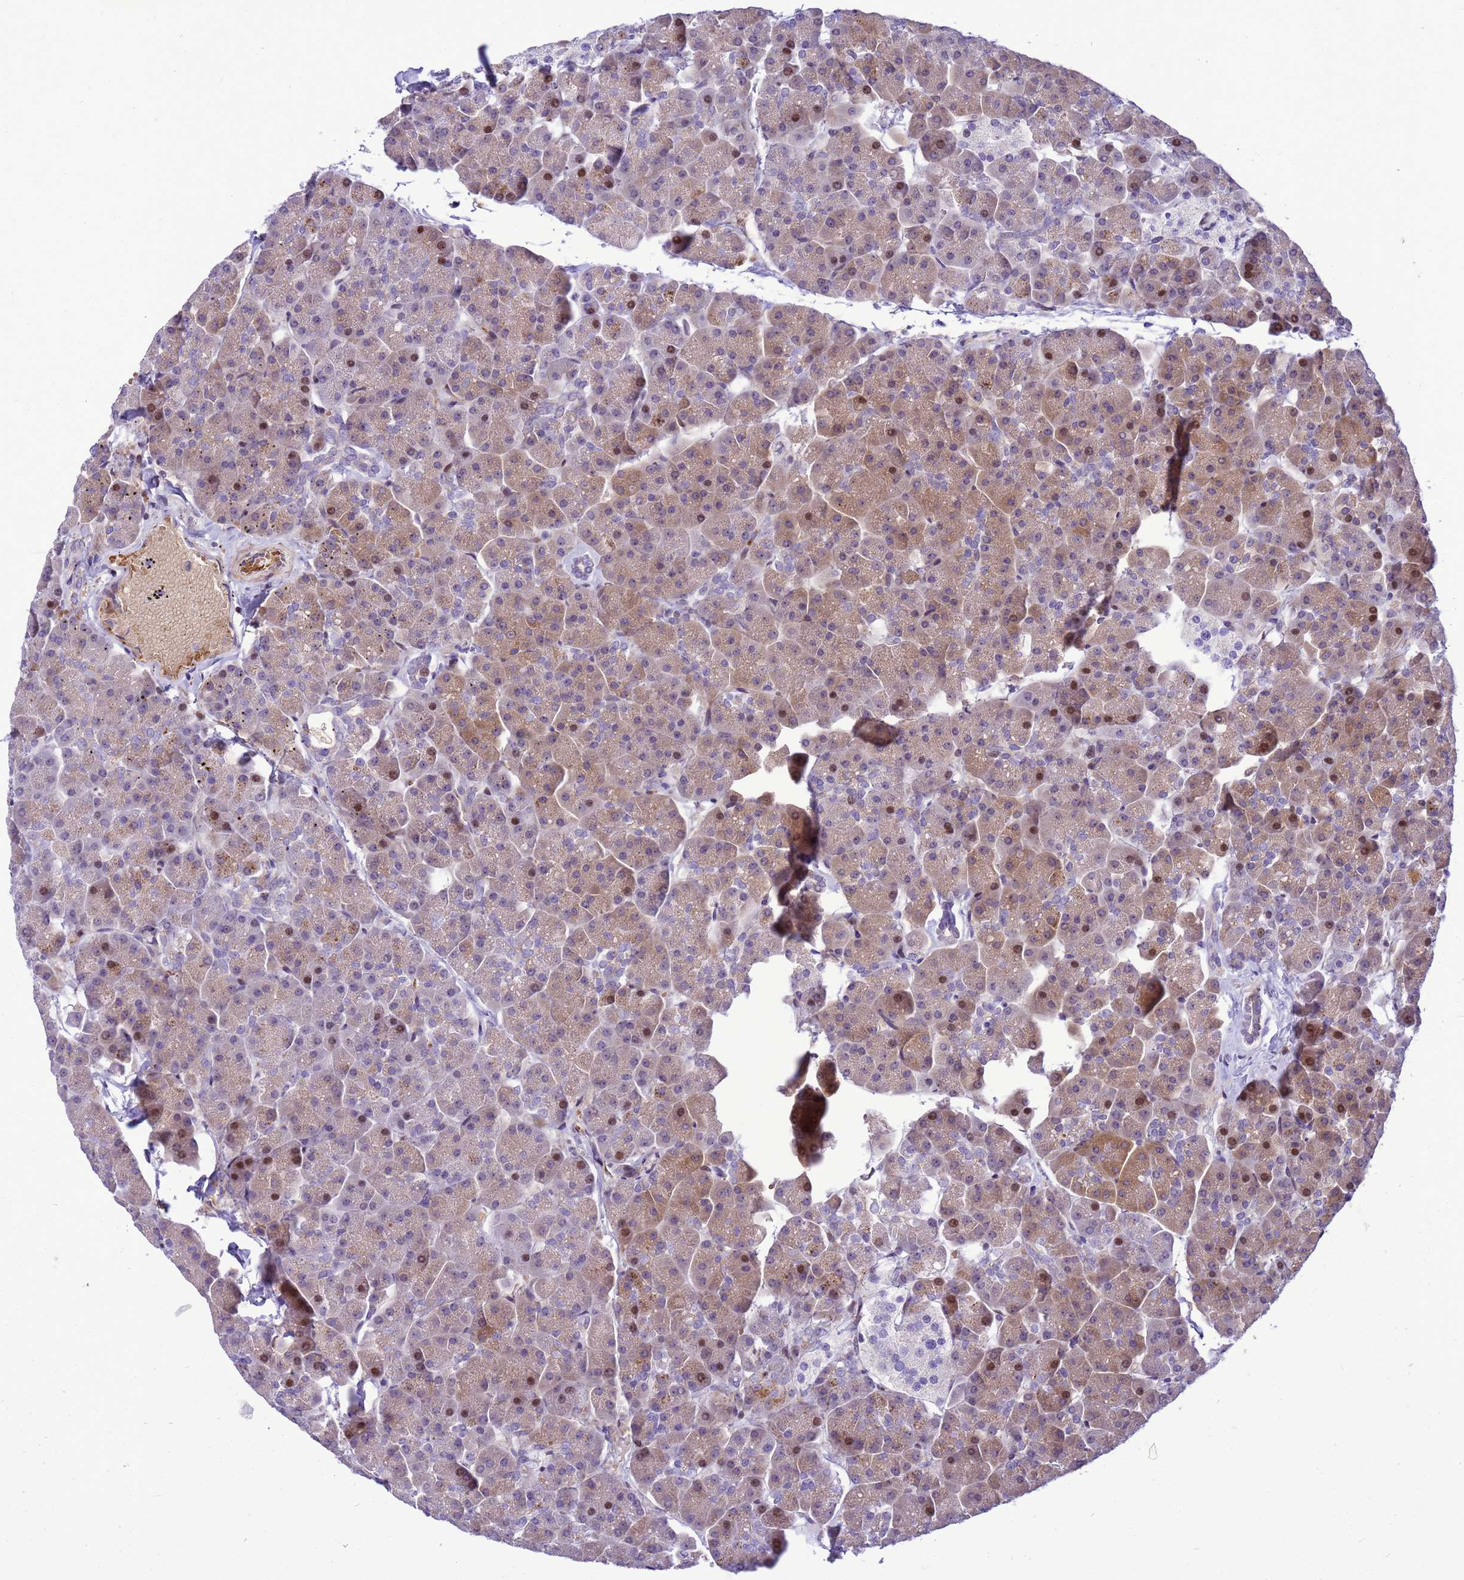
{"staining": {"intensity": "moderate", "quantity": "25%-75%", "location": "cytoplasmic/membranous,nuclear"}, "tissue": "pancreas", "cell_type": "Exocrine glandular cells", "image_type": "normal", "snomed": [{"axis": "morphology", "description": "Normal tissue, NOS"}, {"axis": "topography", "description": "Pancreas"}, {"axis": "topography", "description": "Peripheral nerve tissue"}], "caption": "Protein analysis of normal pancreas shows moderate cytoplasmic/membranous,nuclear staining in approximately 25%-75% of exocrine glandular cells. The protein of interest is shown in brown color, while the nuclei are stained blue.", "gene": "ADAMTS7", "patient": {"sex": "male", "age": 54}}